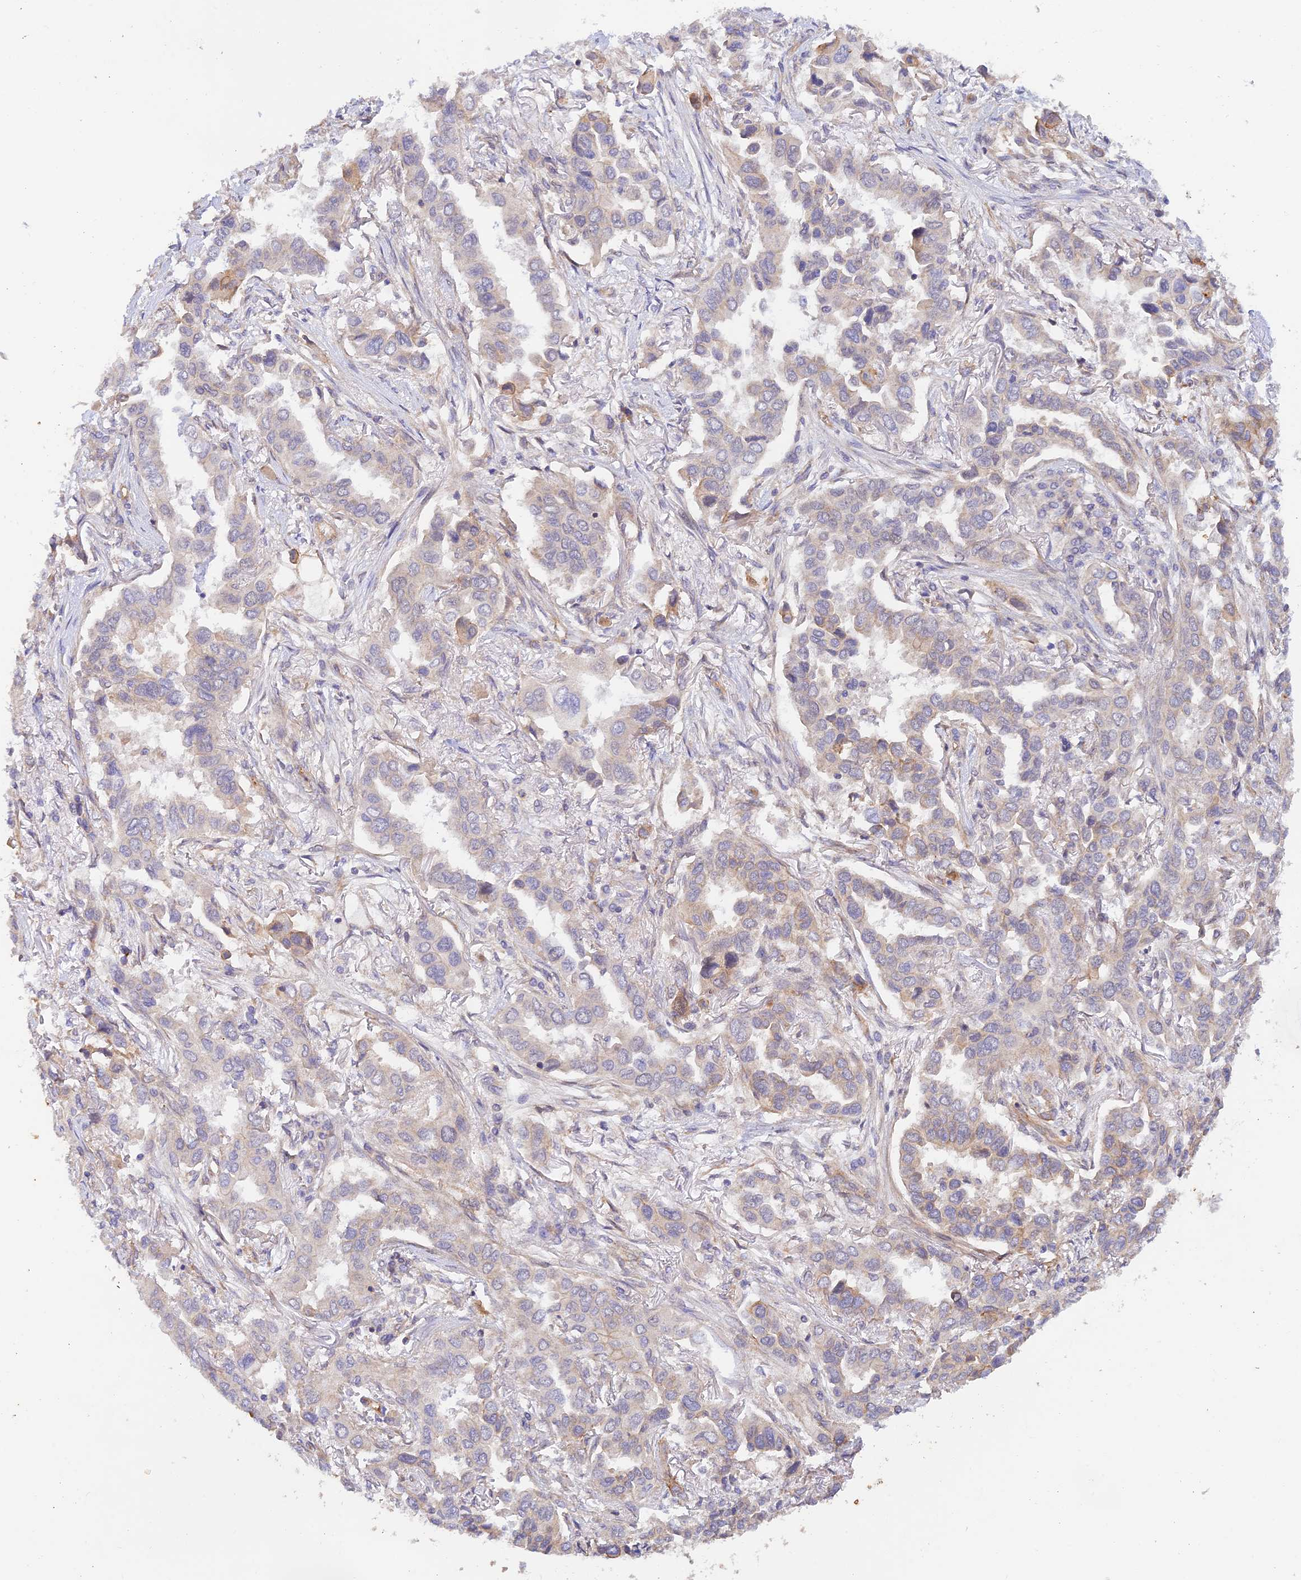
{"staining": {"intensity": "negative", "quantity": "none", "location": "none"}, "tissue": "lung cancer", "cell_type": "Tumor cells", "image_type": "cancer", "snomed": [{"axis": "morphology", "description": "Adenocarcinoma, NOS"}, {"axis": "topography", "description": "Lung"}], "caption": "The histopathology image demonstrates no staining of tumor cells in lung cancer (adenocarcinoma). (DAB IHC visualized using brightfield microscopy, high magnification).", "gene": "MYO9A", "patient": {"sex": "female", "age": 76}}